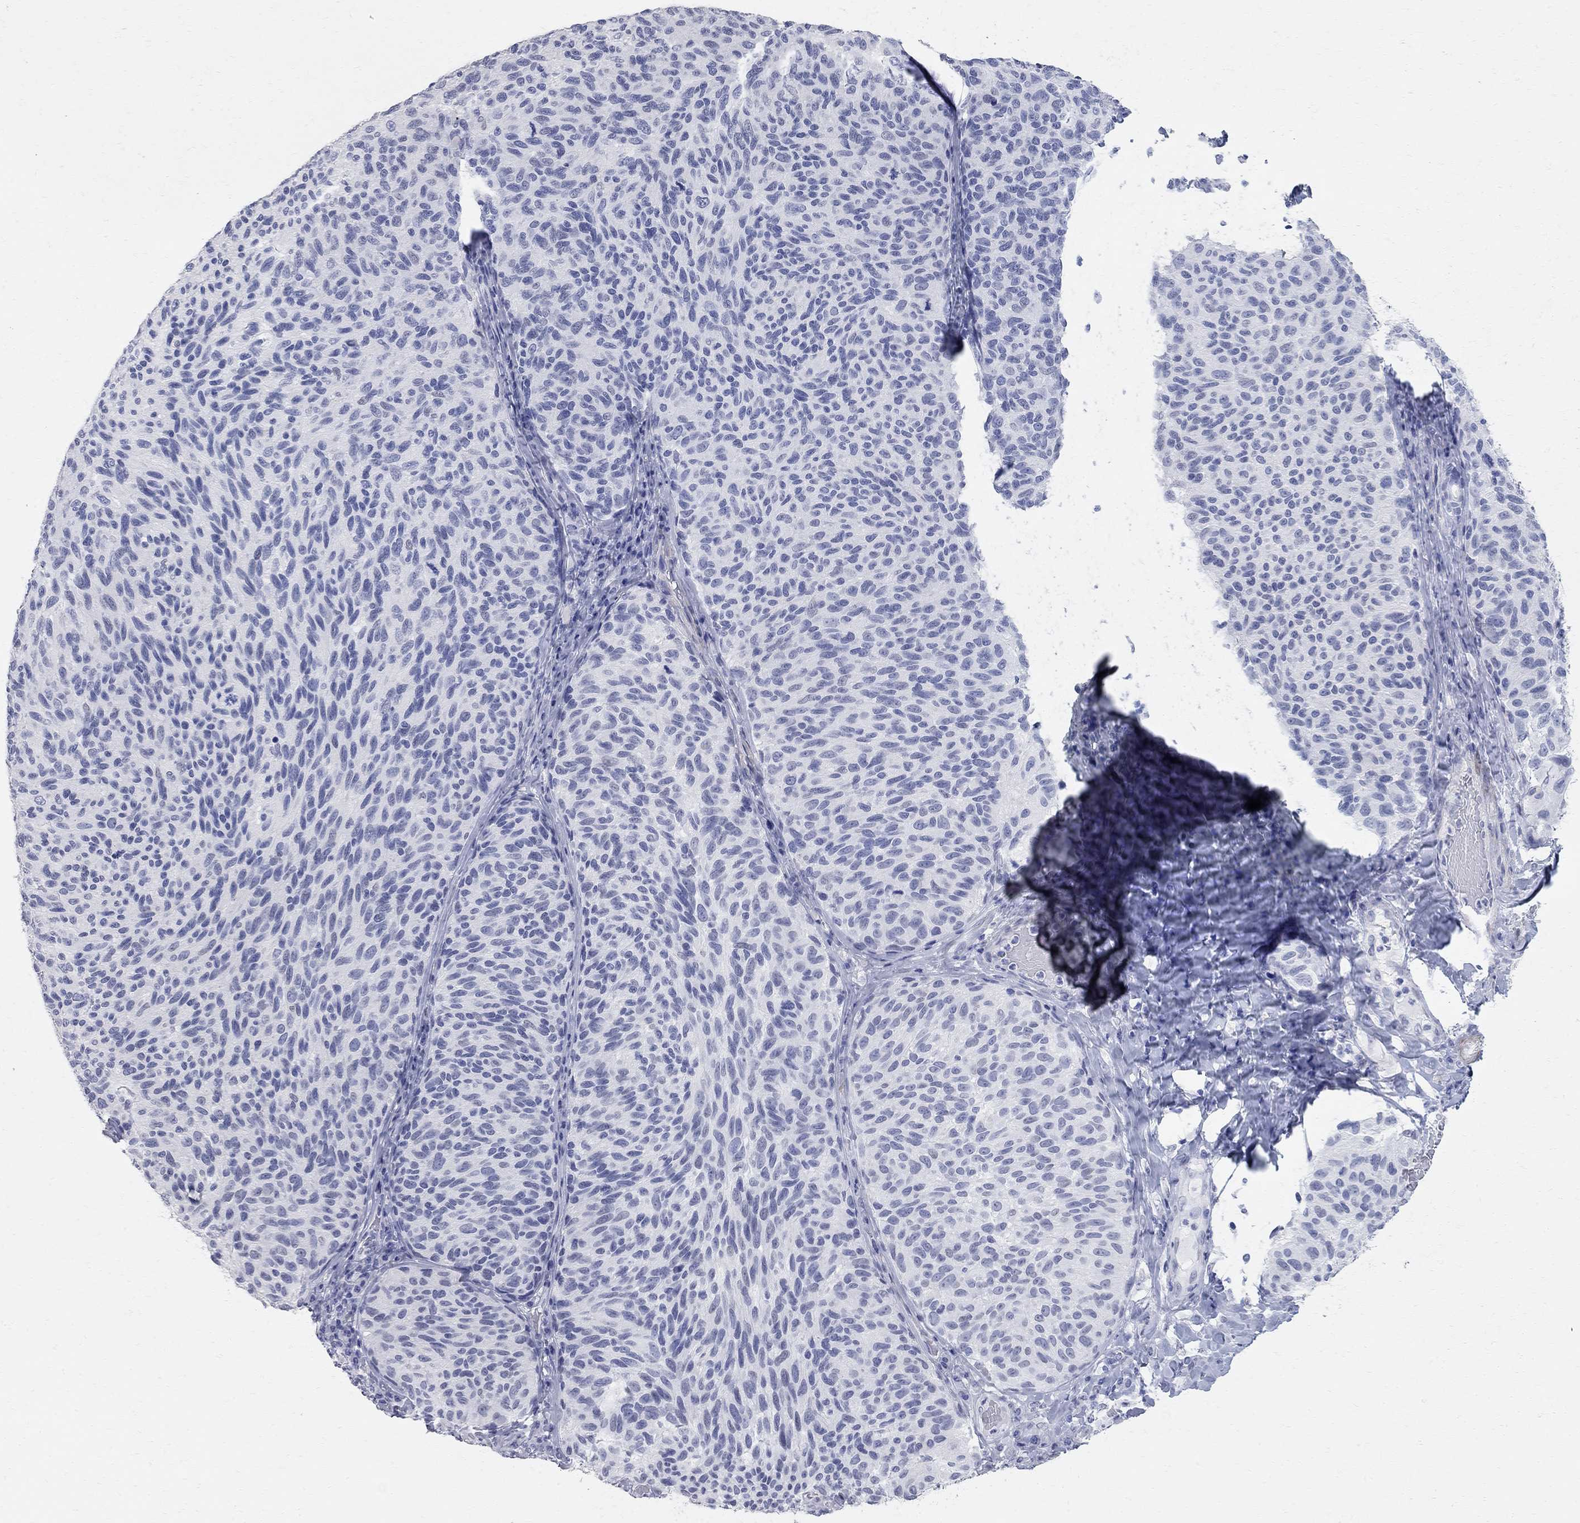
{"staining": {"intensity": "negative", "quantity": "none", "location": "none"}, "tissue": "melanoma", "cell_type": "Tumor cells", "image_type": "cancer", "snomed": [{"axis": "morphology", "description": "Malignant melanoma, NOS"}, {"axis": "topography", "description": "Skin"}], "caption": "Immunohistochemistry (IHC) micrograph of malignant melanoma stained for a protein (brown), which displays no staining in tumor cells.", "gene": "BPIFB1", "patient": {"sex": "female", "age": 73}}